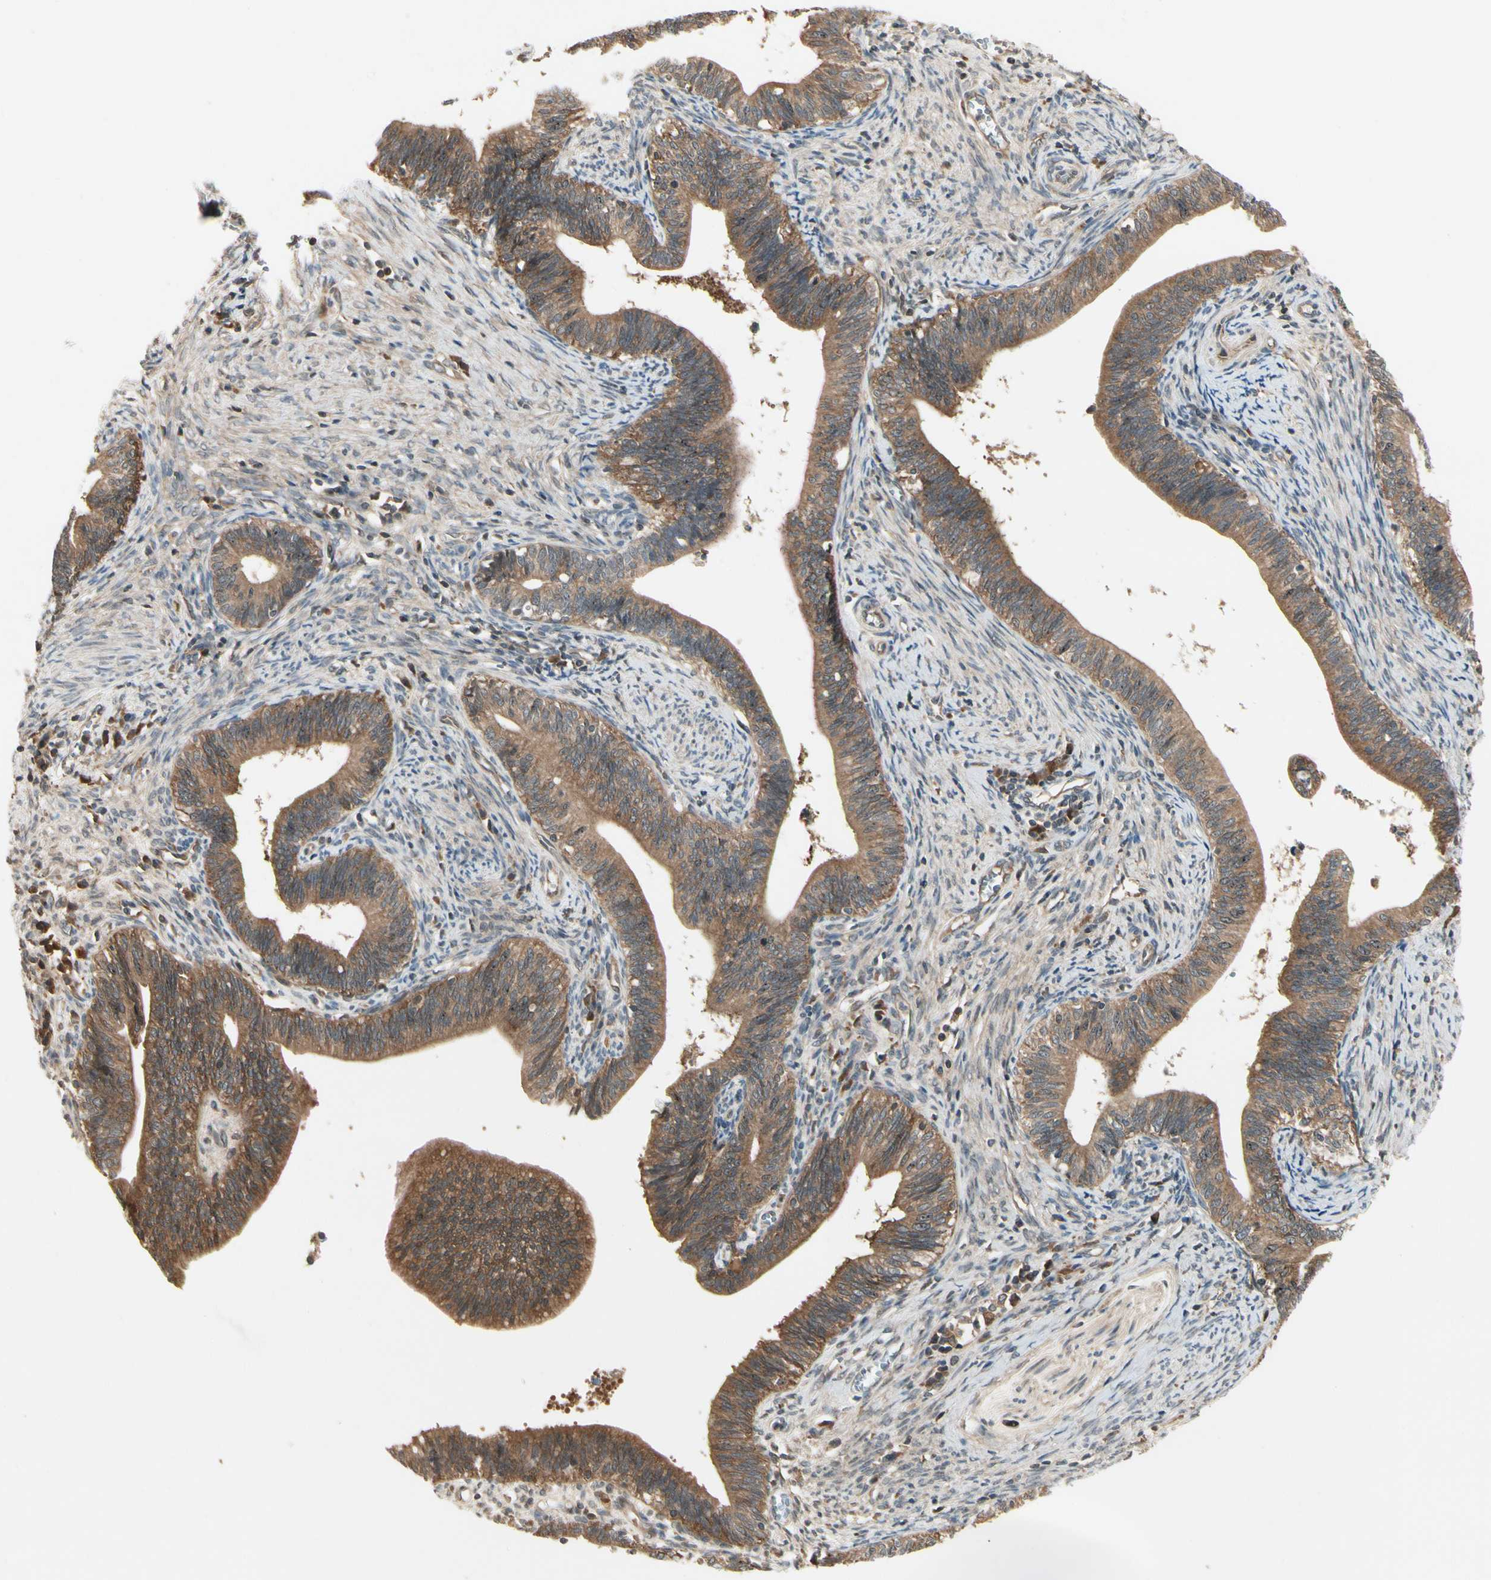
{"staining": {"intensity": "moderate", "quantity": ">75%", "location": "cytoplasmic/membranous"}, "tissue": "cervical cancer", "cell_type": "Tumor cells", "image_type": "cancer", "snomed": [{"axis": "morphology", "description": "Adenocarcinoma, NOS"}, {"axis": "topography", "description": "Cervix"}], "caption": "Cervical cancer stained with DAB immunohistochemistry reveals medium levels of moderate cytoplasmic/membranous expression in about >75% of tumor cells. Using DAB (3,3'-diaminobenzidine) (brown) and hematoxylin (blue) stains, captured at high magnification using brightfield microscopy.", "gene": "RNF14", "patient": {"sex": "female", "age": 44}}